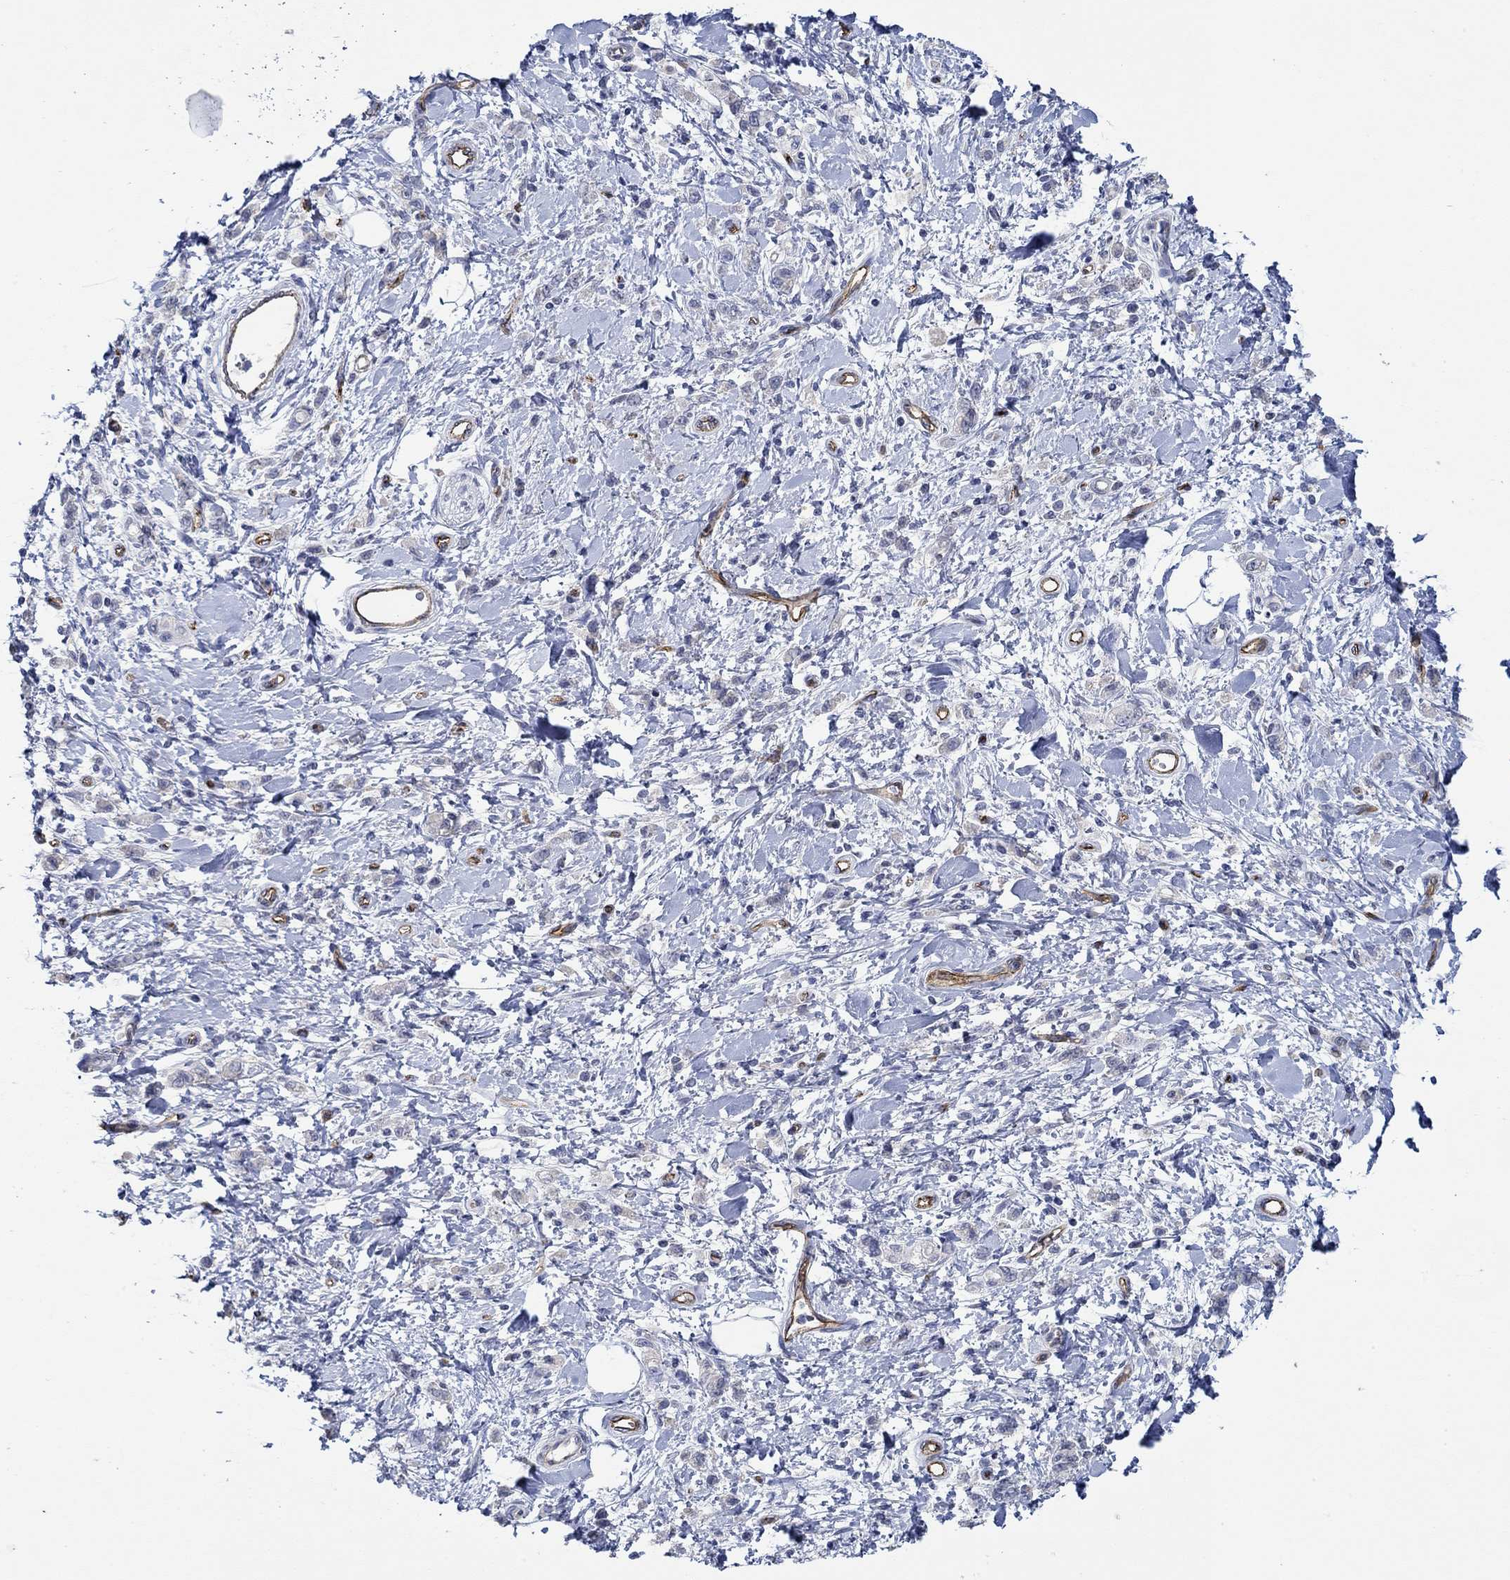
{"staining": {"intensity": "negative", "quantity": "none", "location": "none"}, "tissue": "stomach cancer", "cell_type": "Tumor cells", "image_type": "cancer", "snomed": [{"axis": "morphology", "description": "Adenocarcinoma, NOS"}, {"axis": "topography", "description": "Stomach"}], "caption": "Immunohistochemical staining of stomach cancer (adenocarcinoma) shows no significant positivity in tumor cells. Brightfield microscopy of IHC stained with DAB (3,3'-diaminobenzidine) (brown) and hematoxylin (blue), captured at high magnification.", "gene": "GJA5", "patient": {"sex": "male", "age": 77}}